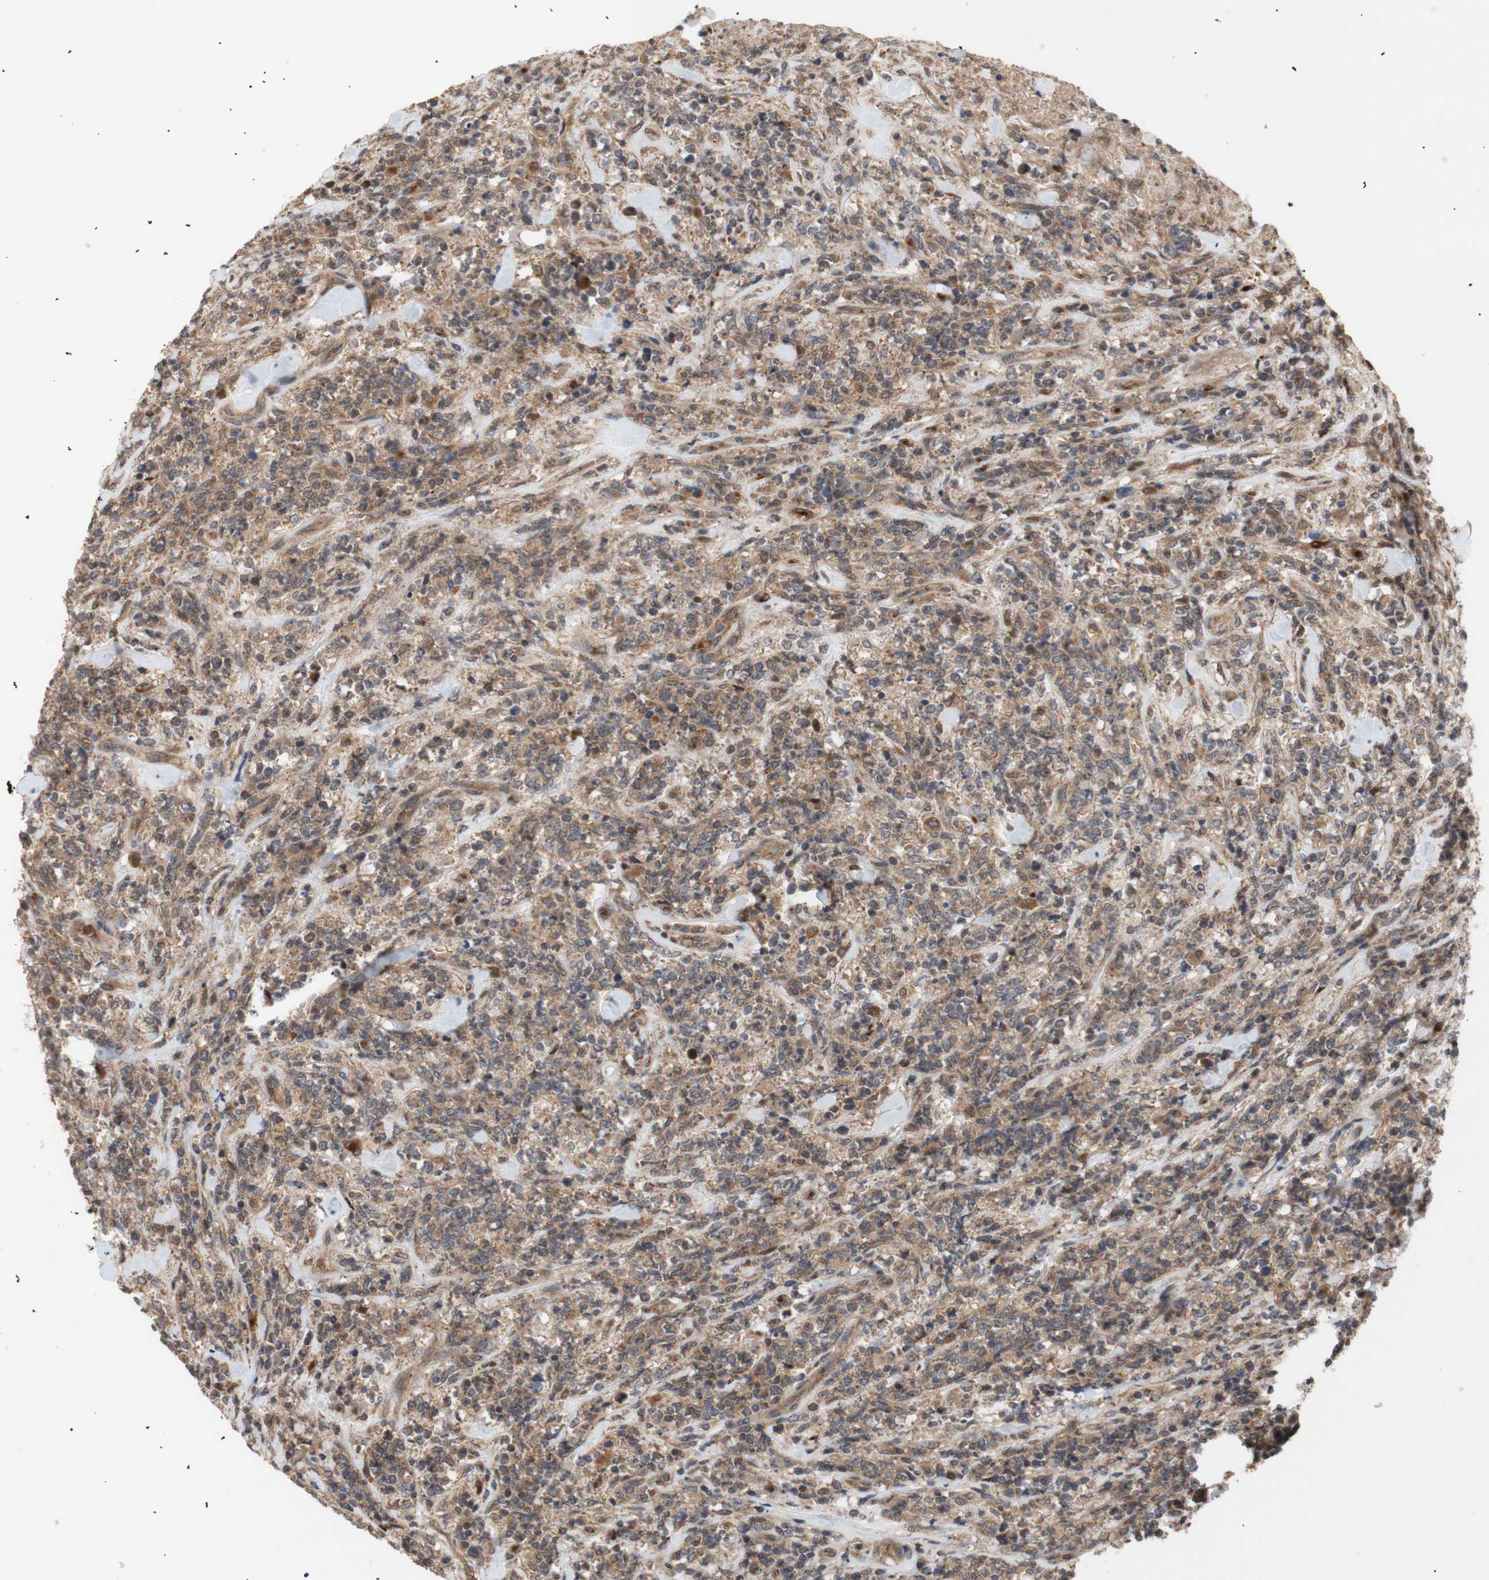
{"staining": {"intensity": "moderate", "quantity": ">75%", "location": "cytoplasmic/membranous"}, "tissue": "lymphoma", "cell_type": "Tumor cells", "image_type": "cancer", "snomed": [{"axis": "morphology", "description": "Malignant lymphoma, non-Hodgkin's type, High grade"}, {"axis": "topography", "description": "Soft tissue"}], "caption": "The micrograph exhibits immunohistochemical staining of high-grade malignant lymphoma, non-Hodgkin's type. There is moderate cytoplasmic/membranous staining is seen in about >75% of tumor cells.", "gene": "PKN1", "patient": {"sex": "male", "age": 18}}